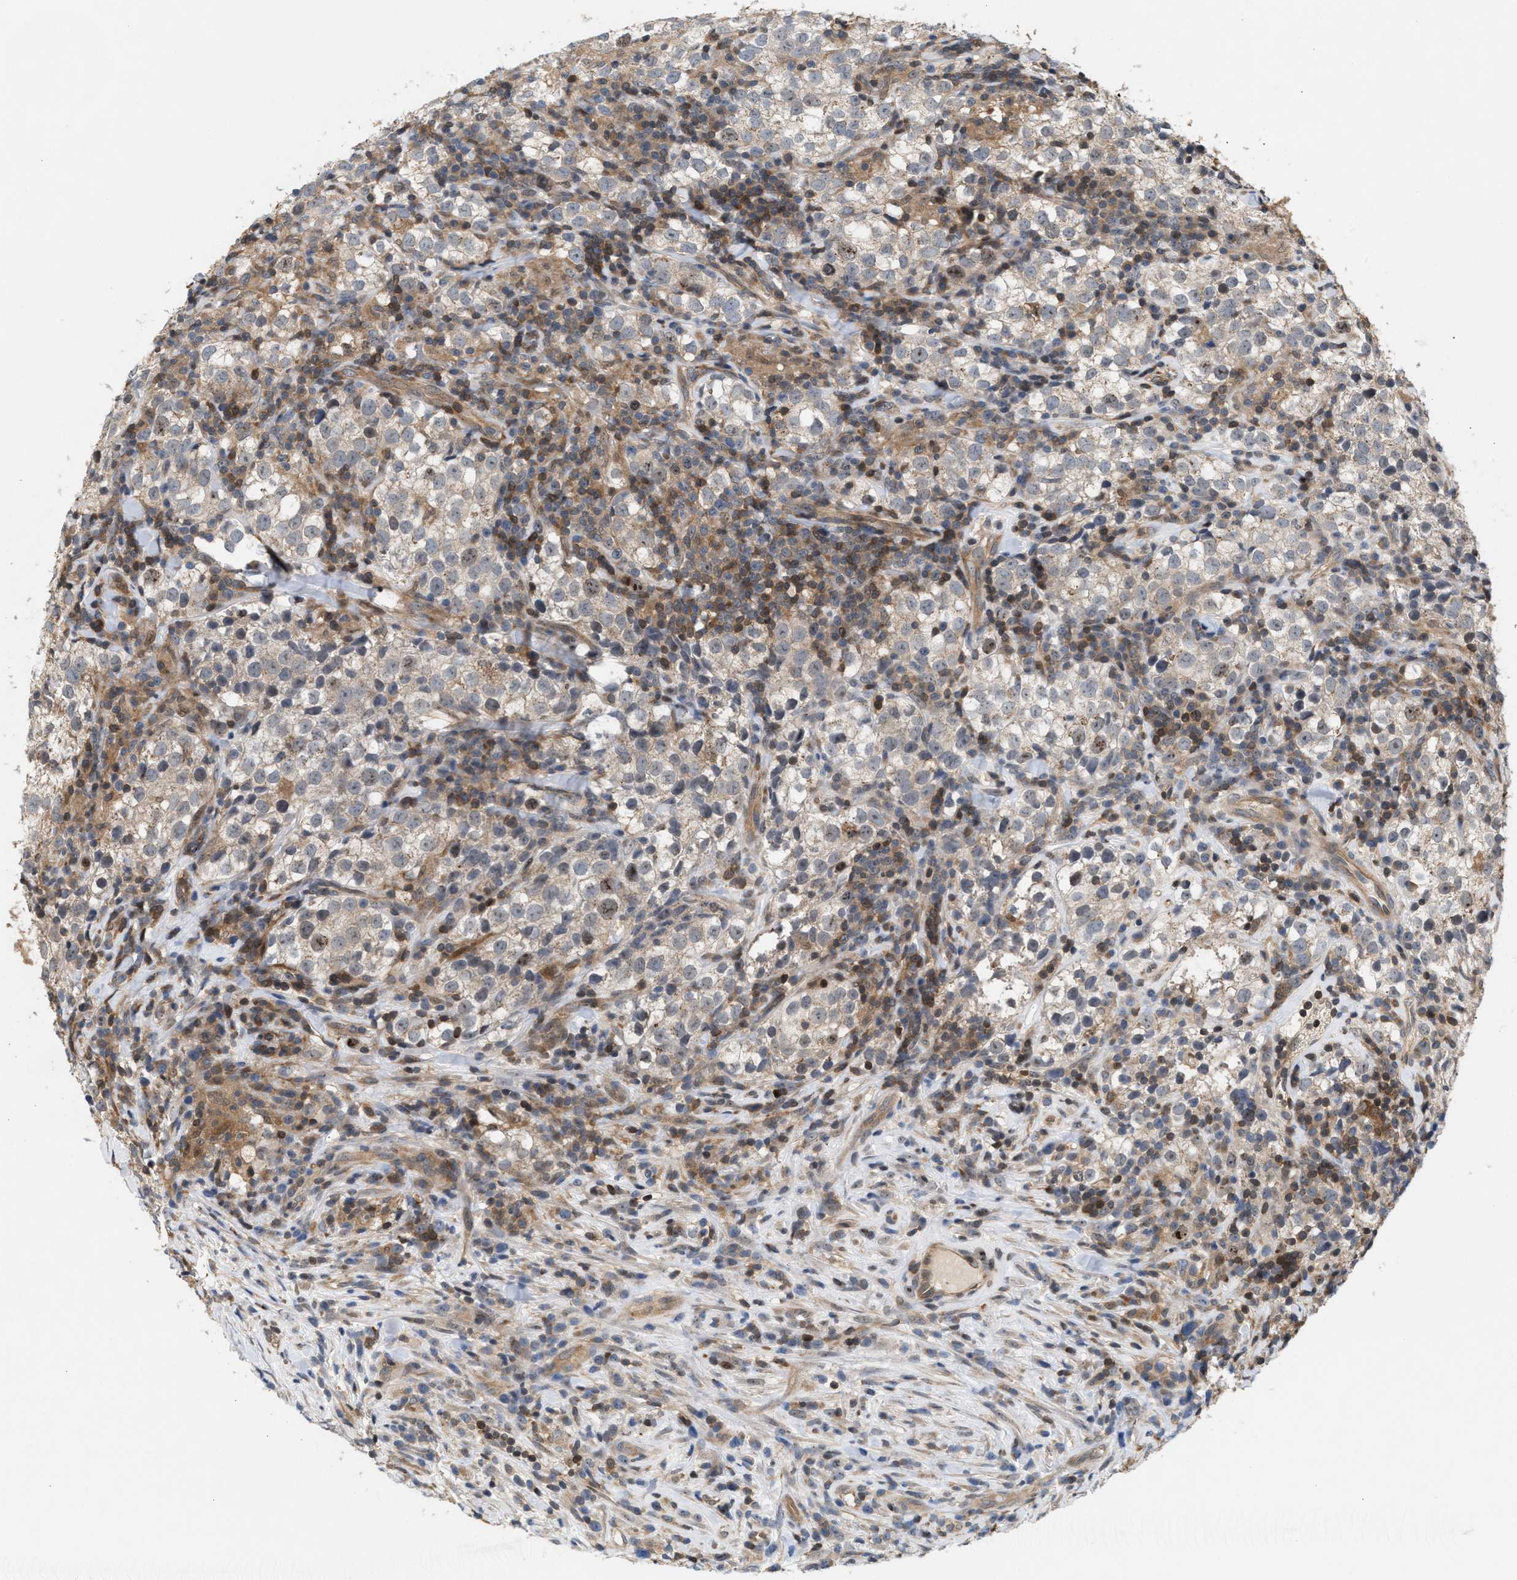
{"staining": {"intensity": "weak", "quantity": "25%-75%", "location": "cytoplasmic/membranous"}, "tissue": "testis cancer", "cell_type": "Tumor cells", "image_type": "cancer", "snomed": [{"axis": "morphology", "description": "Seminoma, NOS"}, {"axis": "morphology", "description": "Carcinoma, Embryonal, NOS"}, {"axis": "topography", "description": "Testis"}], "caption": "Immunohistochemistry (IHC) micrograph of testis cancer stained for a protein (brown), which shows low levels of weak cytoplasmic/membranous expression in about 25%-75% of tumor cells.", "gene": "GLOD4", "patient": {"sex": "male", "age": 36}}